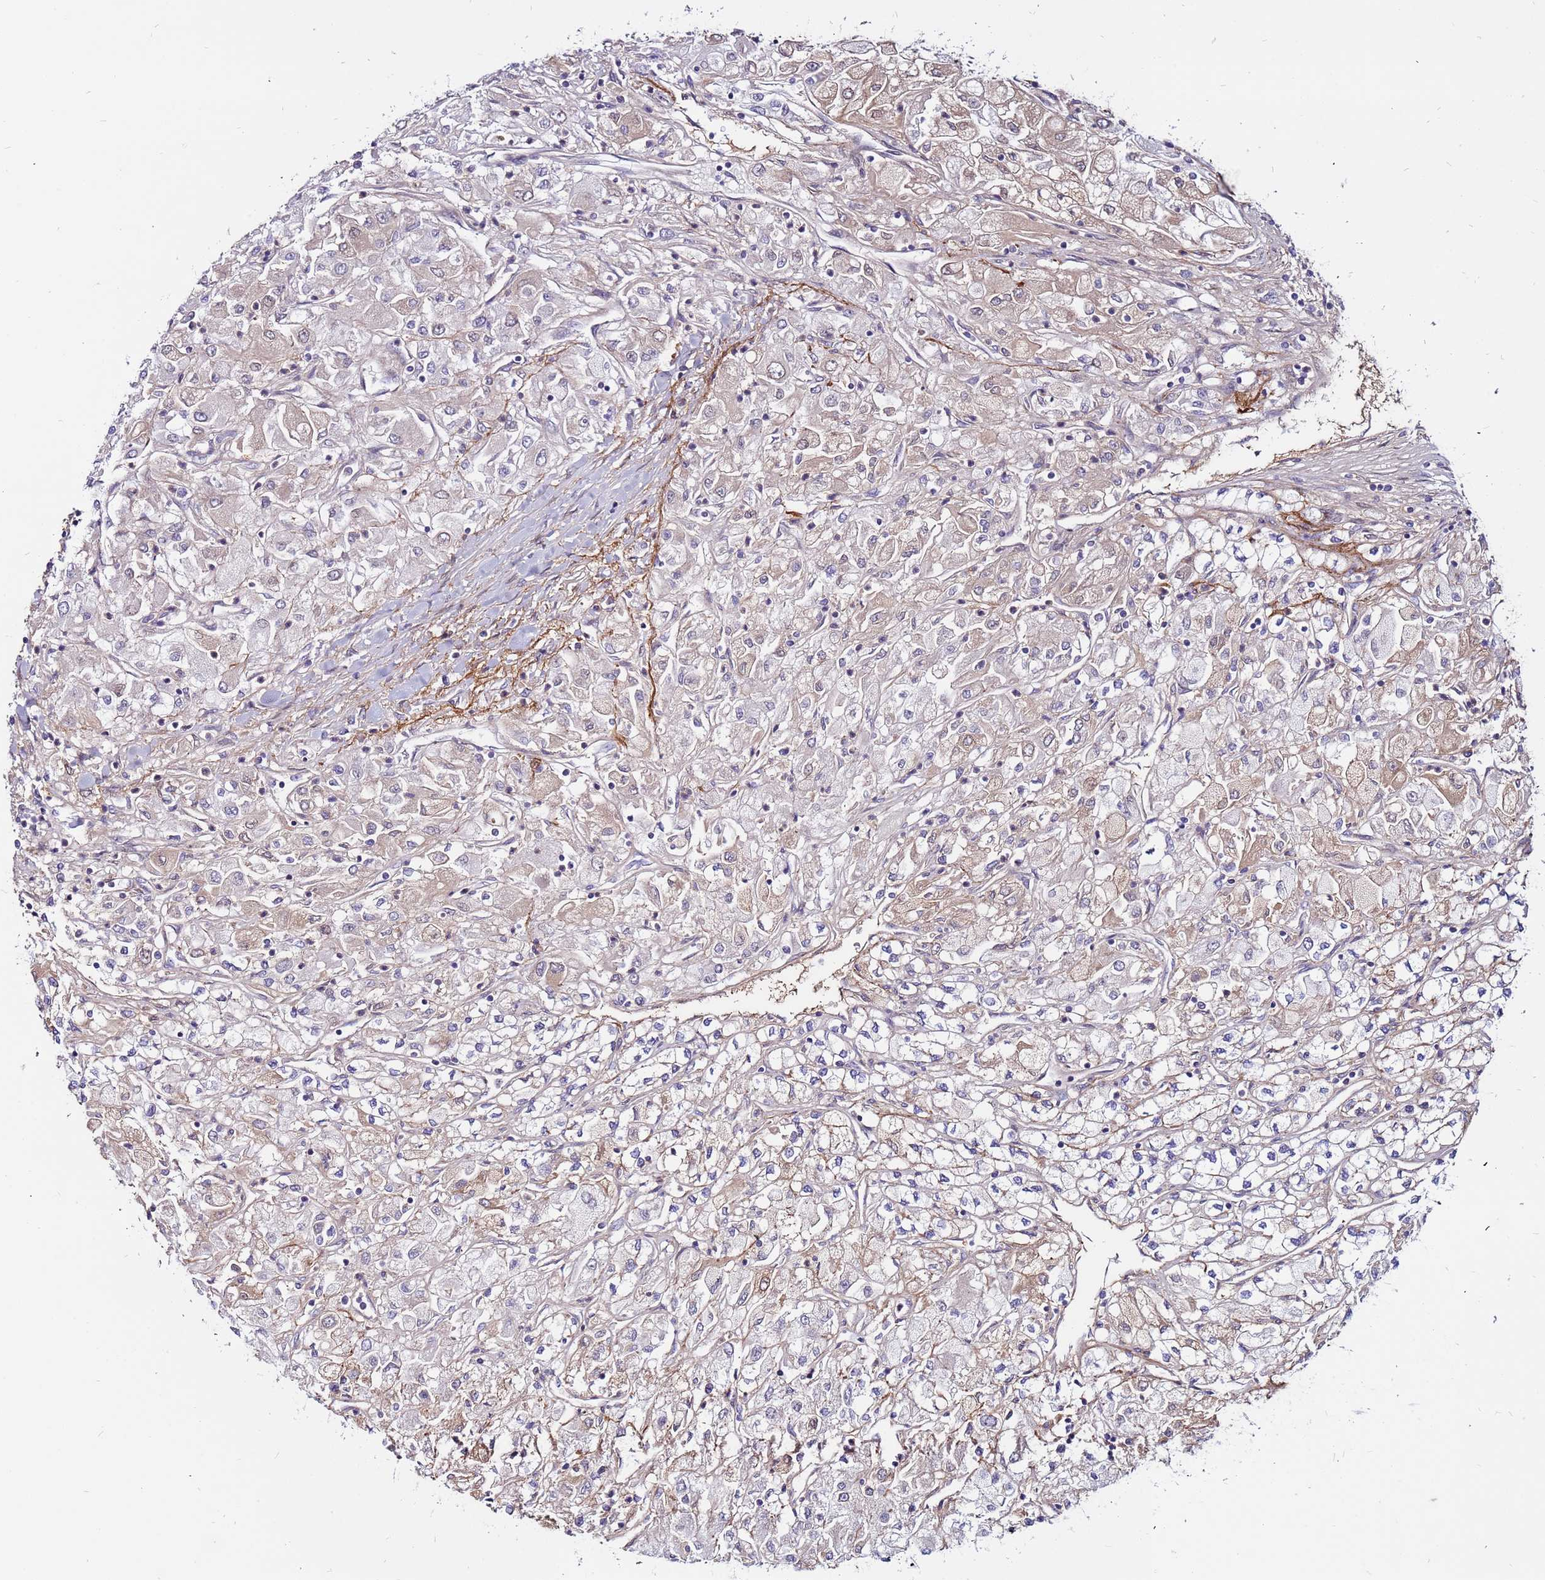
{"staining": {"intensity": "weak", "quantity": "<25%", "location": "cytoplasmic/membranous"}, "tissue": "renal cancer", "cell_type": "Tumor cells", "image_type": "cancer", "snomed": [{"axis": "morphology", "description": "Adenocarcinoma, NOS"}, {"axis": "topography", "description": "Kidney"}], "caption": "The image demonstrates no staining of tumor cells in renal adenocarcinoma.", "gene": "CCDC71", "patient": {"sex": "male", "age": 80}}